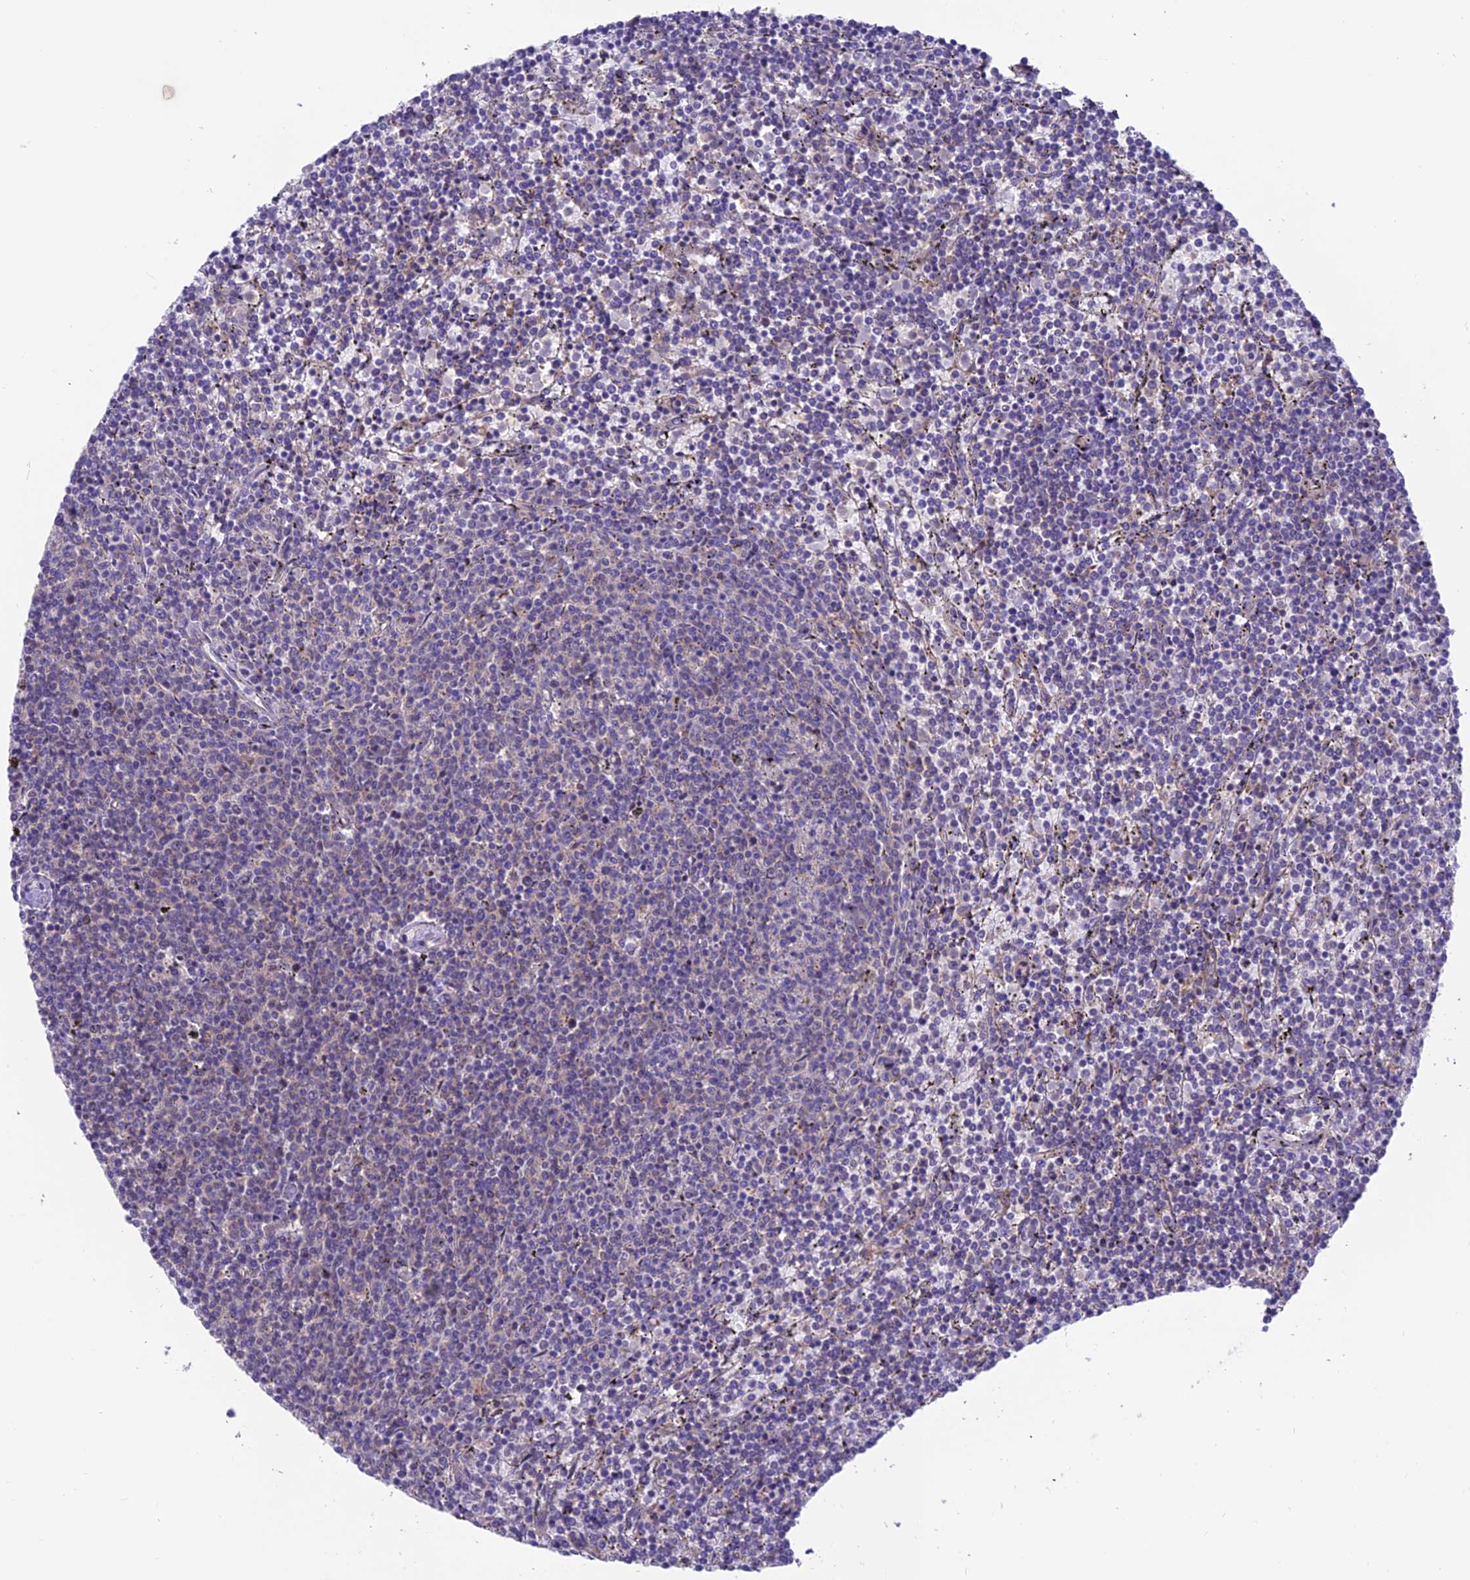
{"staining": {"intensity": "negative", "quantity": "none", "location": "none"}, "tissue": "lymphoma", "cell_type": "Tumor cells", "image_type": "cancer", "snomed": [{"axis": "morphology", "description": "Malignant lymphoma, non-Hodgkin's type, Low grade"}, {"axis": "topography", "description": "Spleen"}], "caption": "Tumor cells are negative for protein expression in human lymphoma.", "gene": "VPS16", "patient": {"sex": "female", "age": 50}}